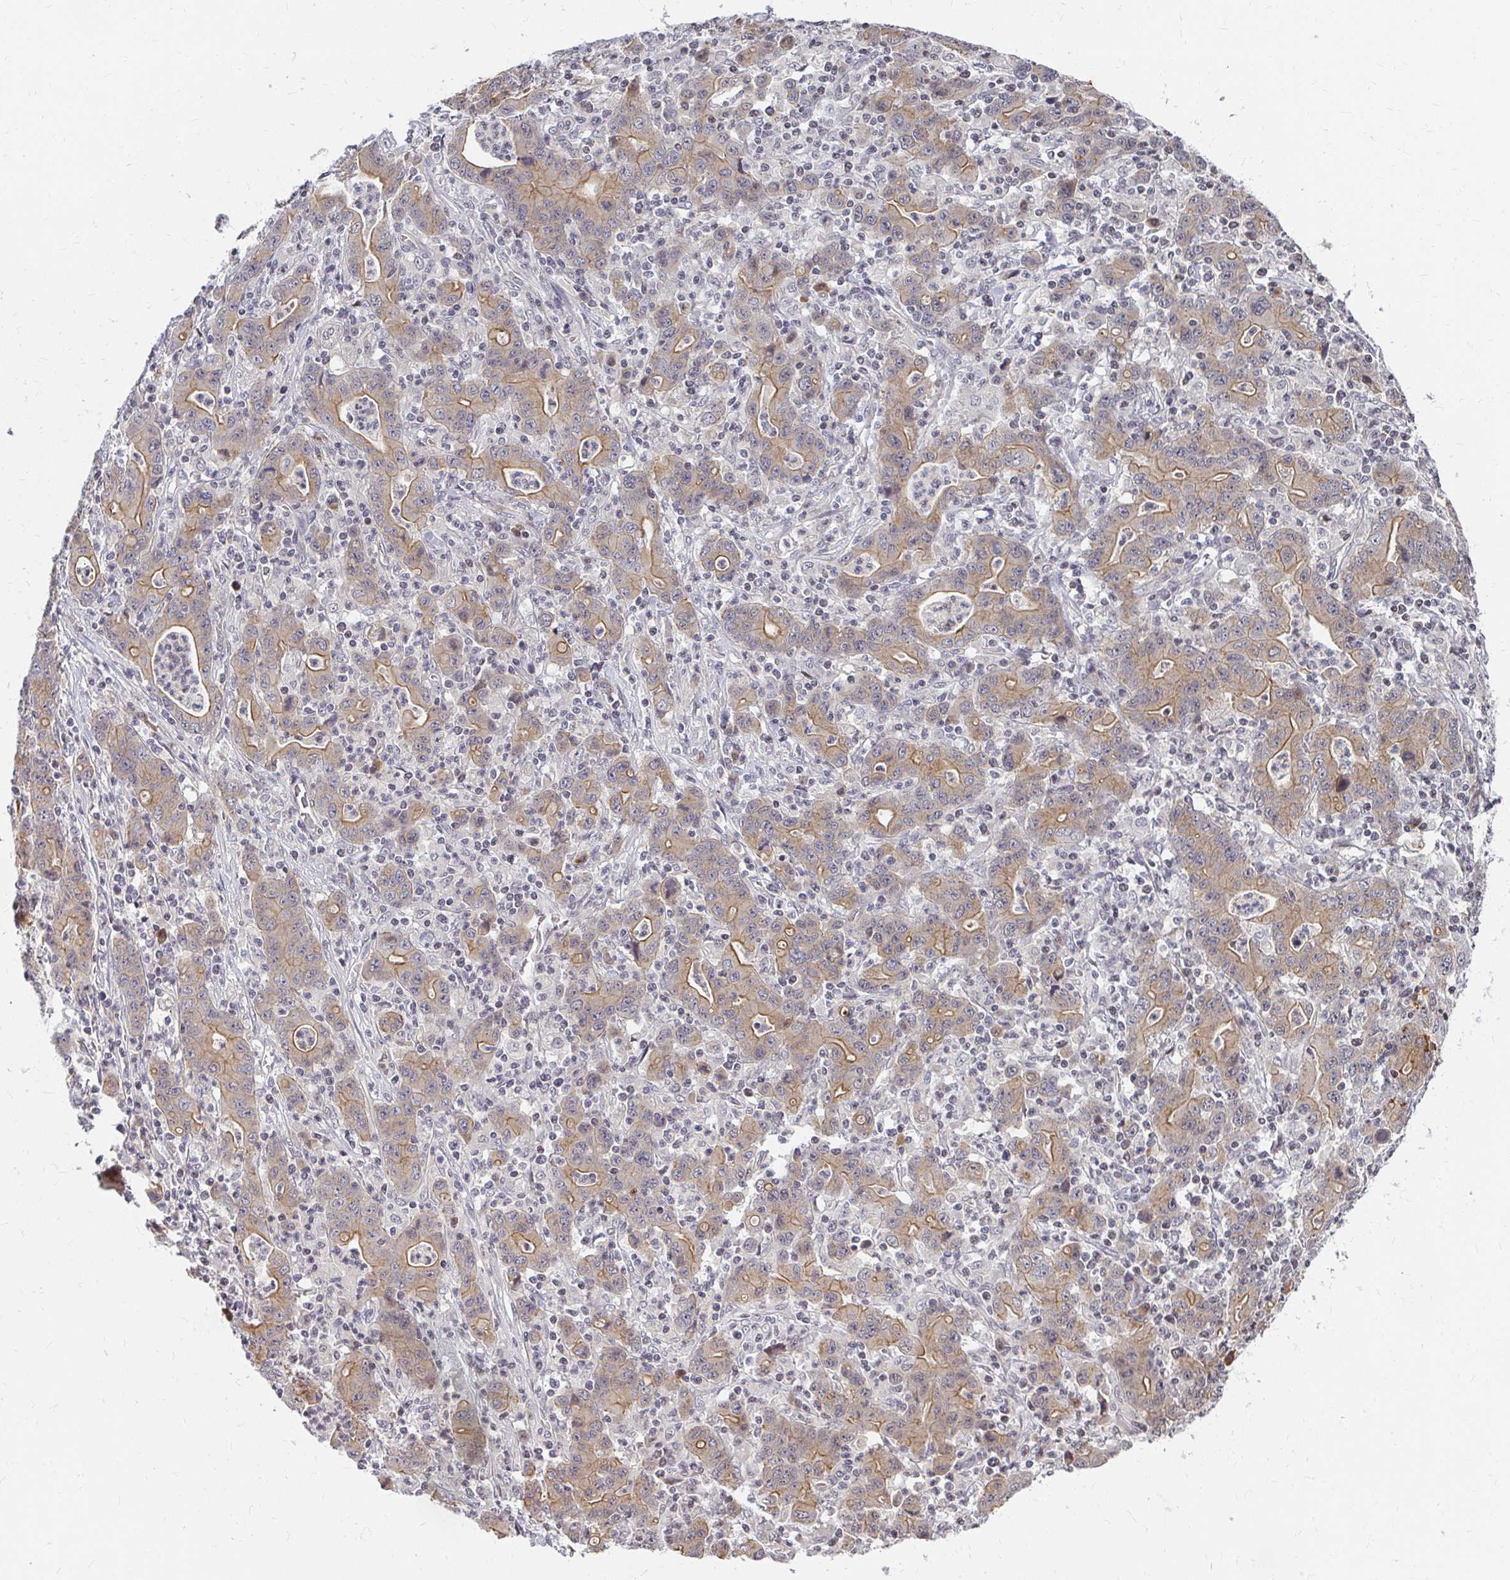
{"staining": {"intensity": "moderate", "quantity": "25%-75%", "location": "cytoplasmic/membranous"}, "tissue": "stomach cancer", "cell_type": "Tumor cells", "image_type": "cancer", "snomed": [{"axis": "morphology", "description": "Adenocarcinoma, NOS"}, {"axis": "topography", "description": "Stomach, upper"}], "caption": "Immunohistochemical staining of adenocarcinoma (stomach) reveals moderate cytoplasmic/membranous protein expression in about 25%-75% of tumor cells. Nuclei are stained in blue.", "gene": "ANK3", "patient": {"sex": "male", "age": 69}}